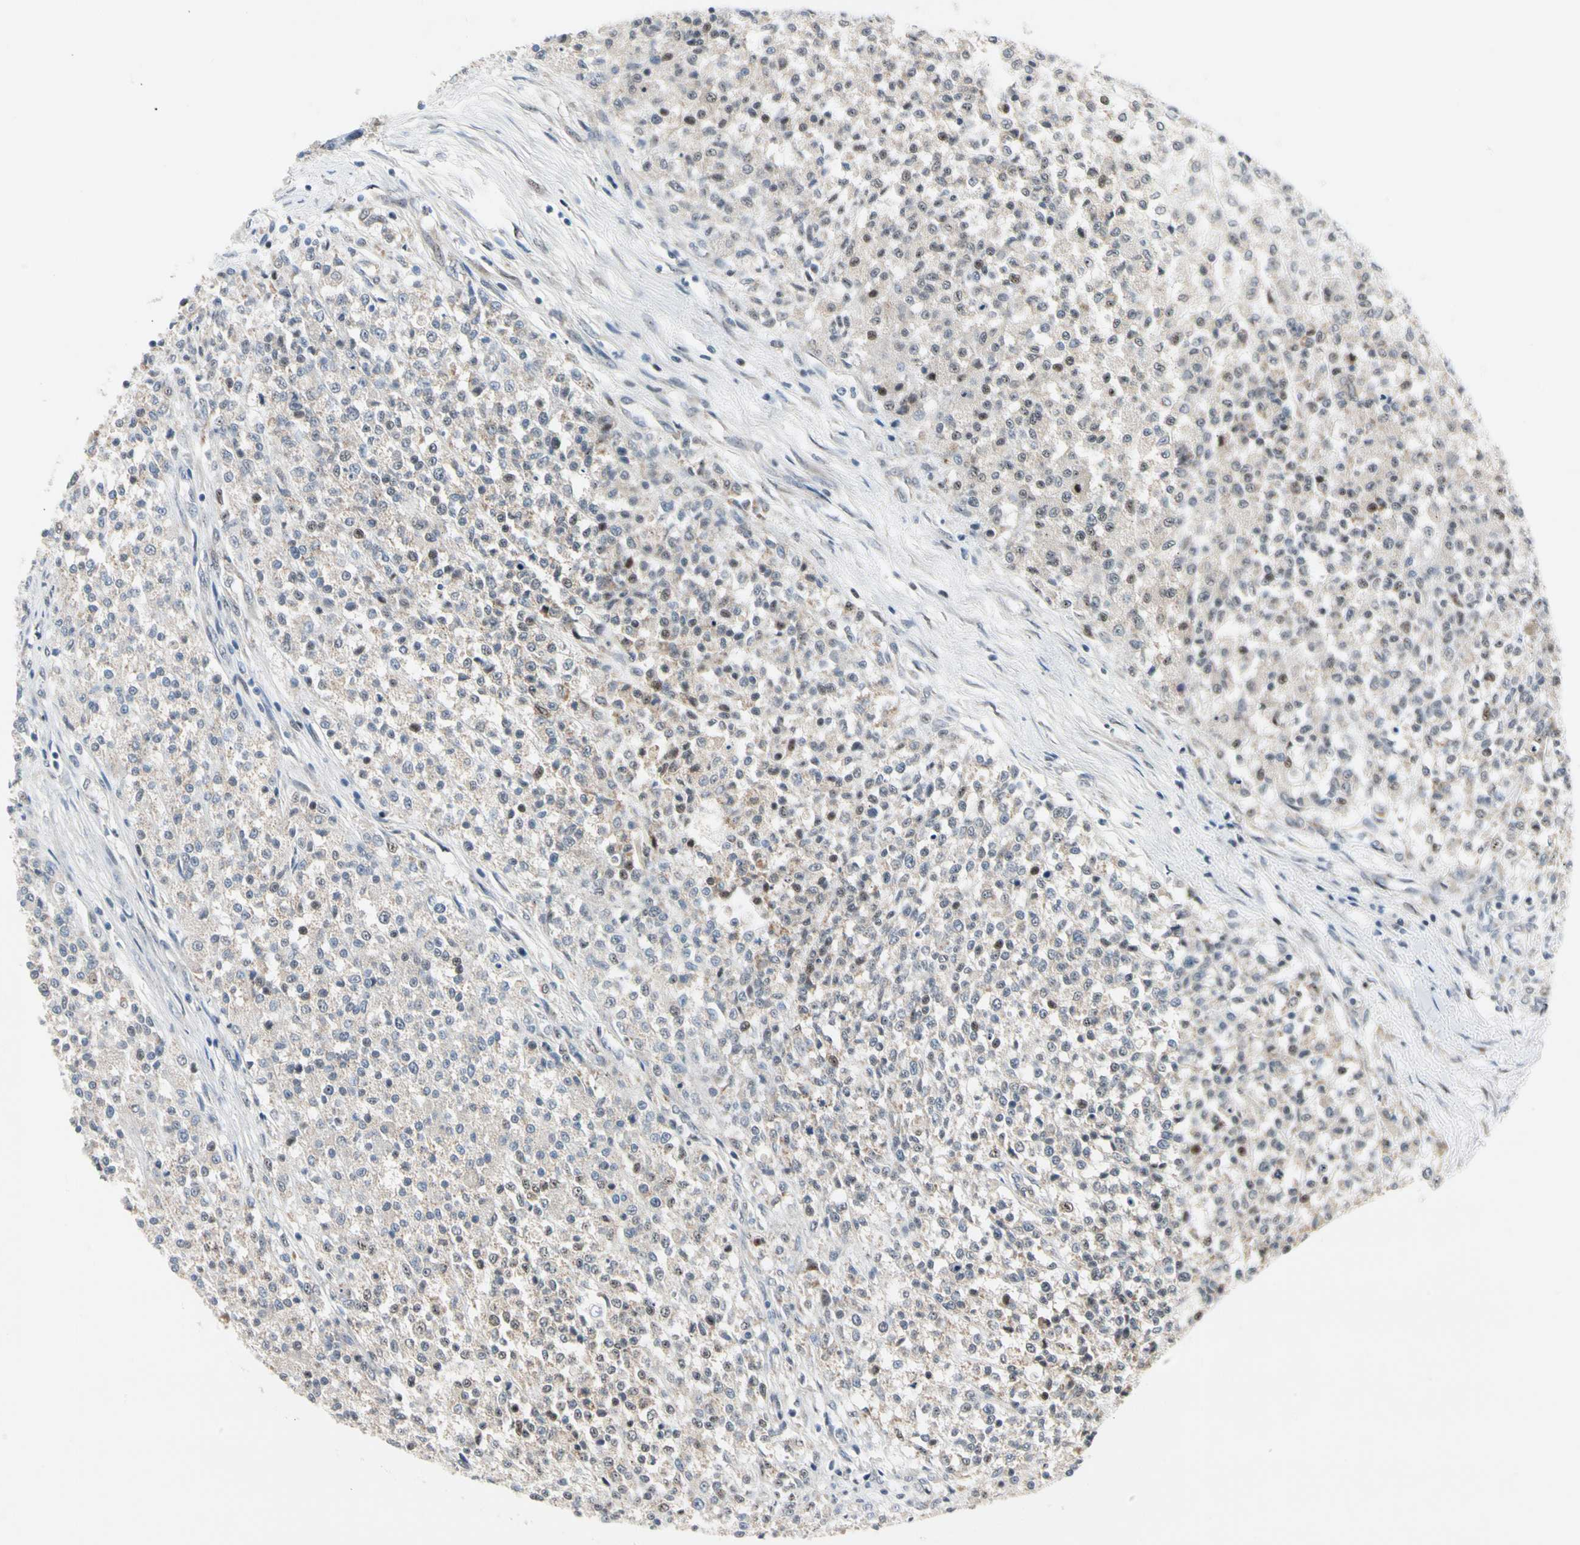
{"staining": {"intensity": "weak", "quantity": ">75%", "location": "cytoplasmic/membranous,nuclear"}, "tissue": "testis cancer", "cell_type": "Tumor cells", "image_type": "cancer", "snomed": [{"axis": "morphology", "description": "Seminoma, NOS"}, {"axis": "topography", "description": "Testis"}], "caption": "Immunohistochemical staining of human testis cancer demonstrates low levels of weak cytoplasmic/membranous and nuclear protein staining in approximately >75% of tumor cells.", "gene": "MARK1", "patient": {"sex": "male", "age": 59}}